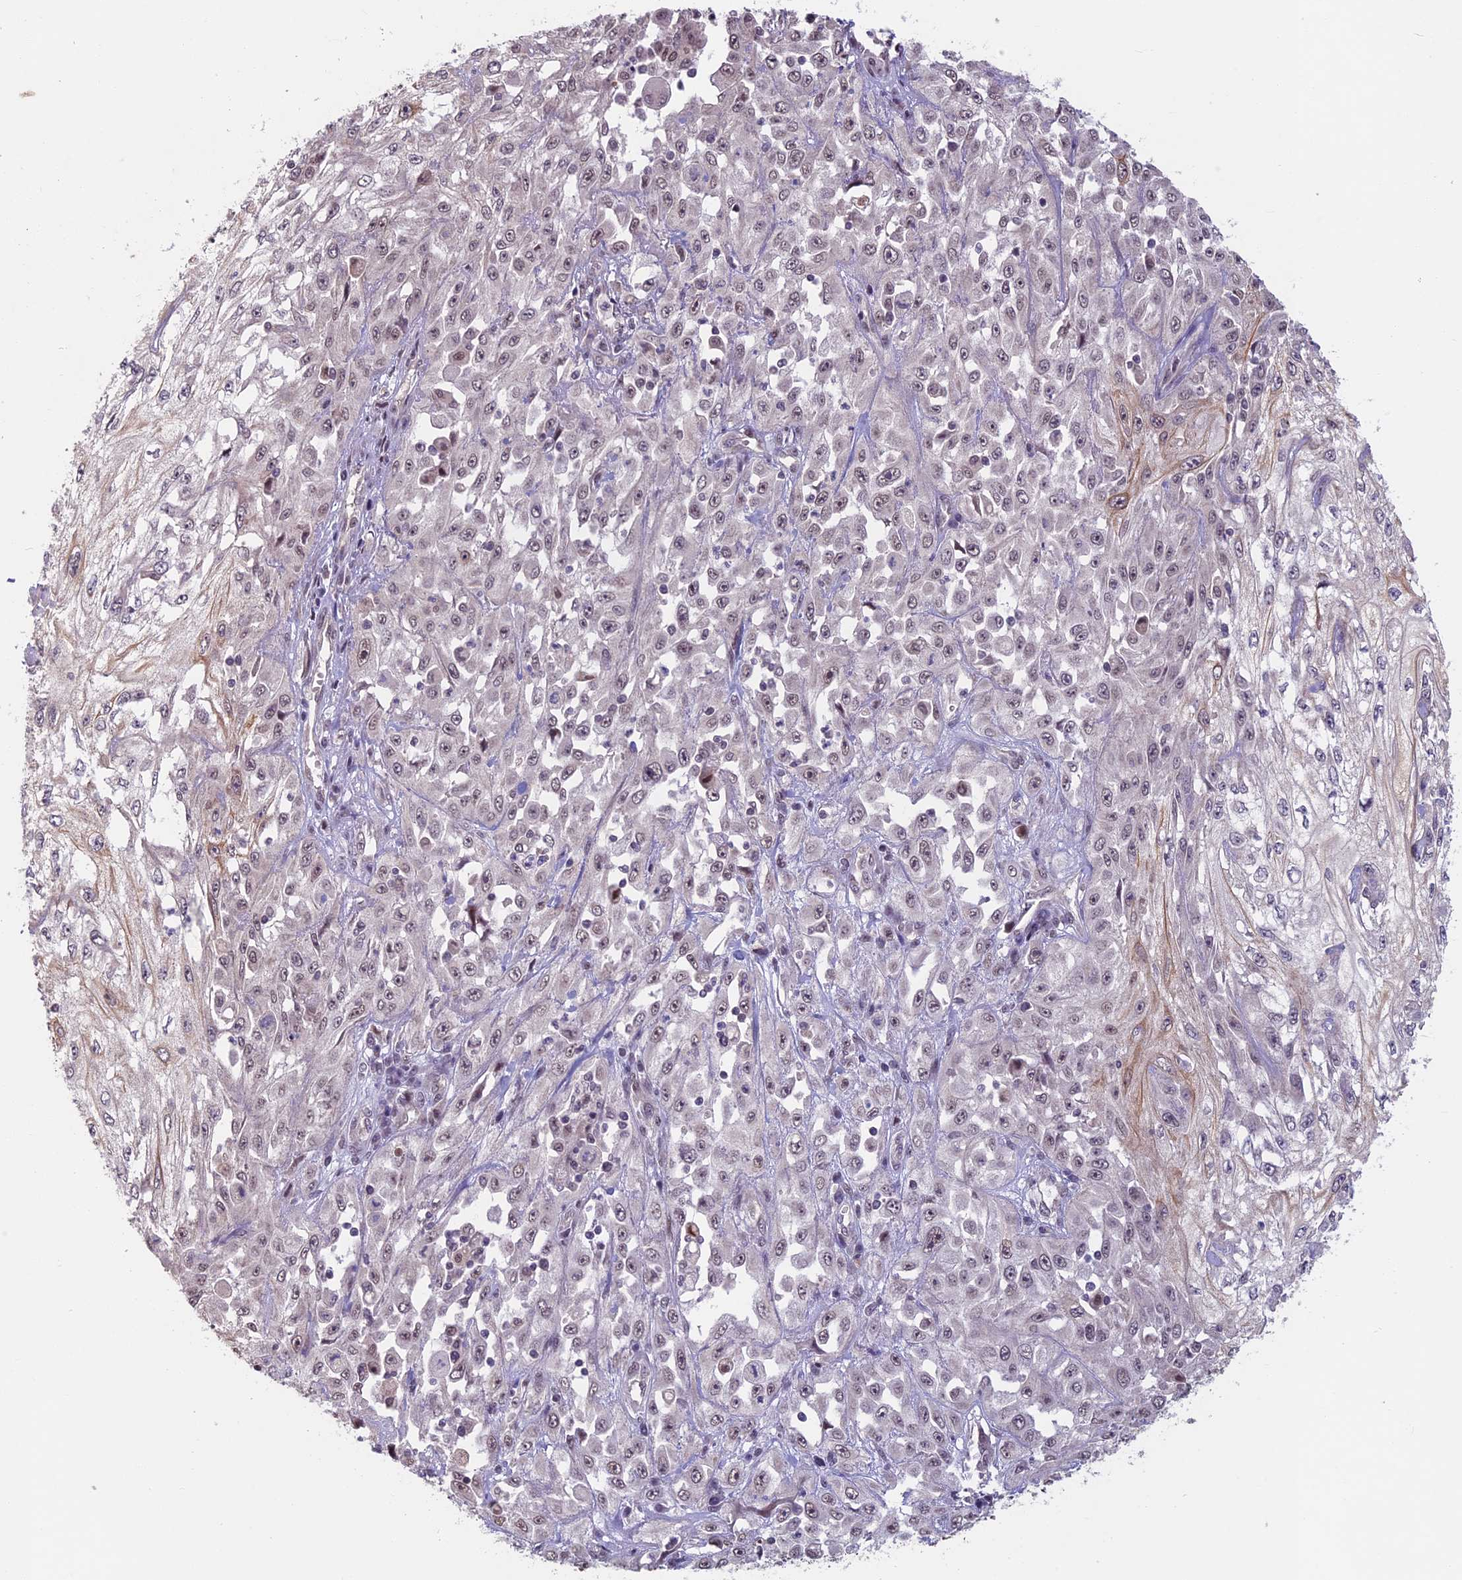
{"staining": {"intensity": "weak", "quantity": "25%-75%", "location": "cytoplasmic/membranous,nuclear"}, "tissue": "skin cancer", "cell_type": "Tumor cells", "image_type": "cancer", "snomed": [{"axis": "morphology", "description": "Squamous cell carcinoma, NOS"}, {"axis": "morphology", "description": "Squamous cell carcinoma, metastatic, NOS"}, {"axis": "topography", "description": "Skin"}, {"axis": "topography", "description": "Lymph node"}], "caption": "Skin squamous cell carcinoma tissue exhibits weak cytoplasmic/membranous and nuclear staining in approximately 25%-75% of tumor cells", "gene": "SPIRE1", "patient": {"sex": "male", "age": 75}}